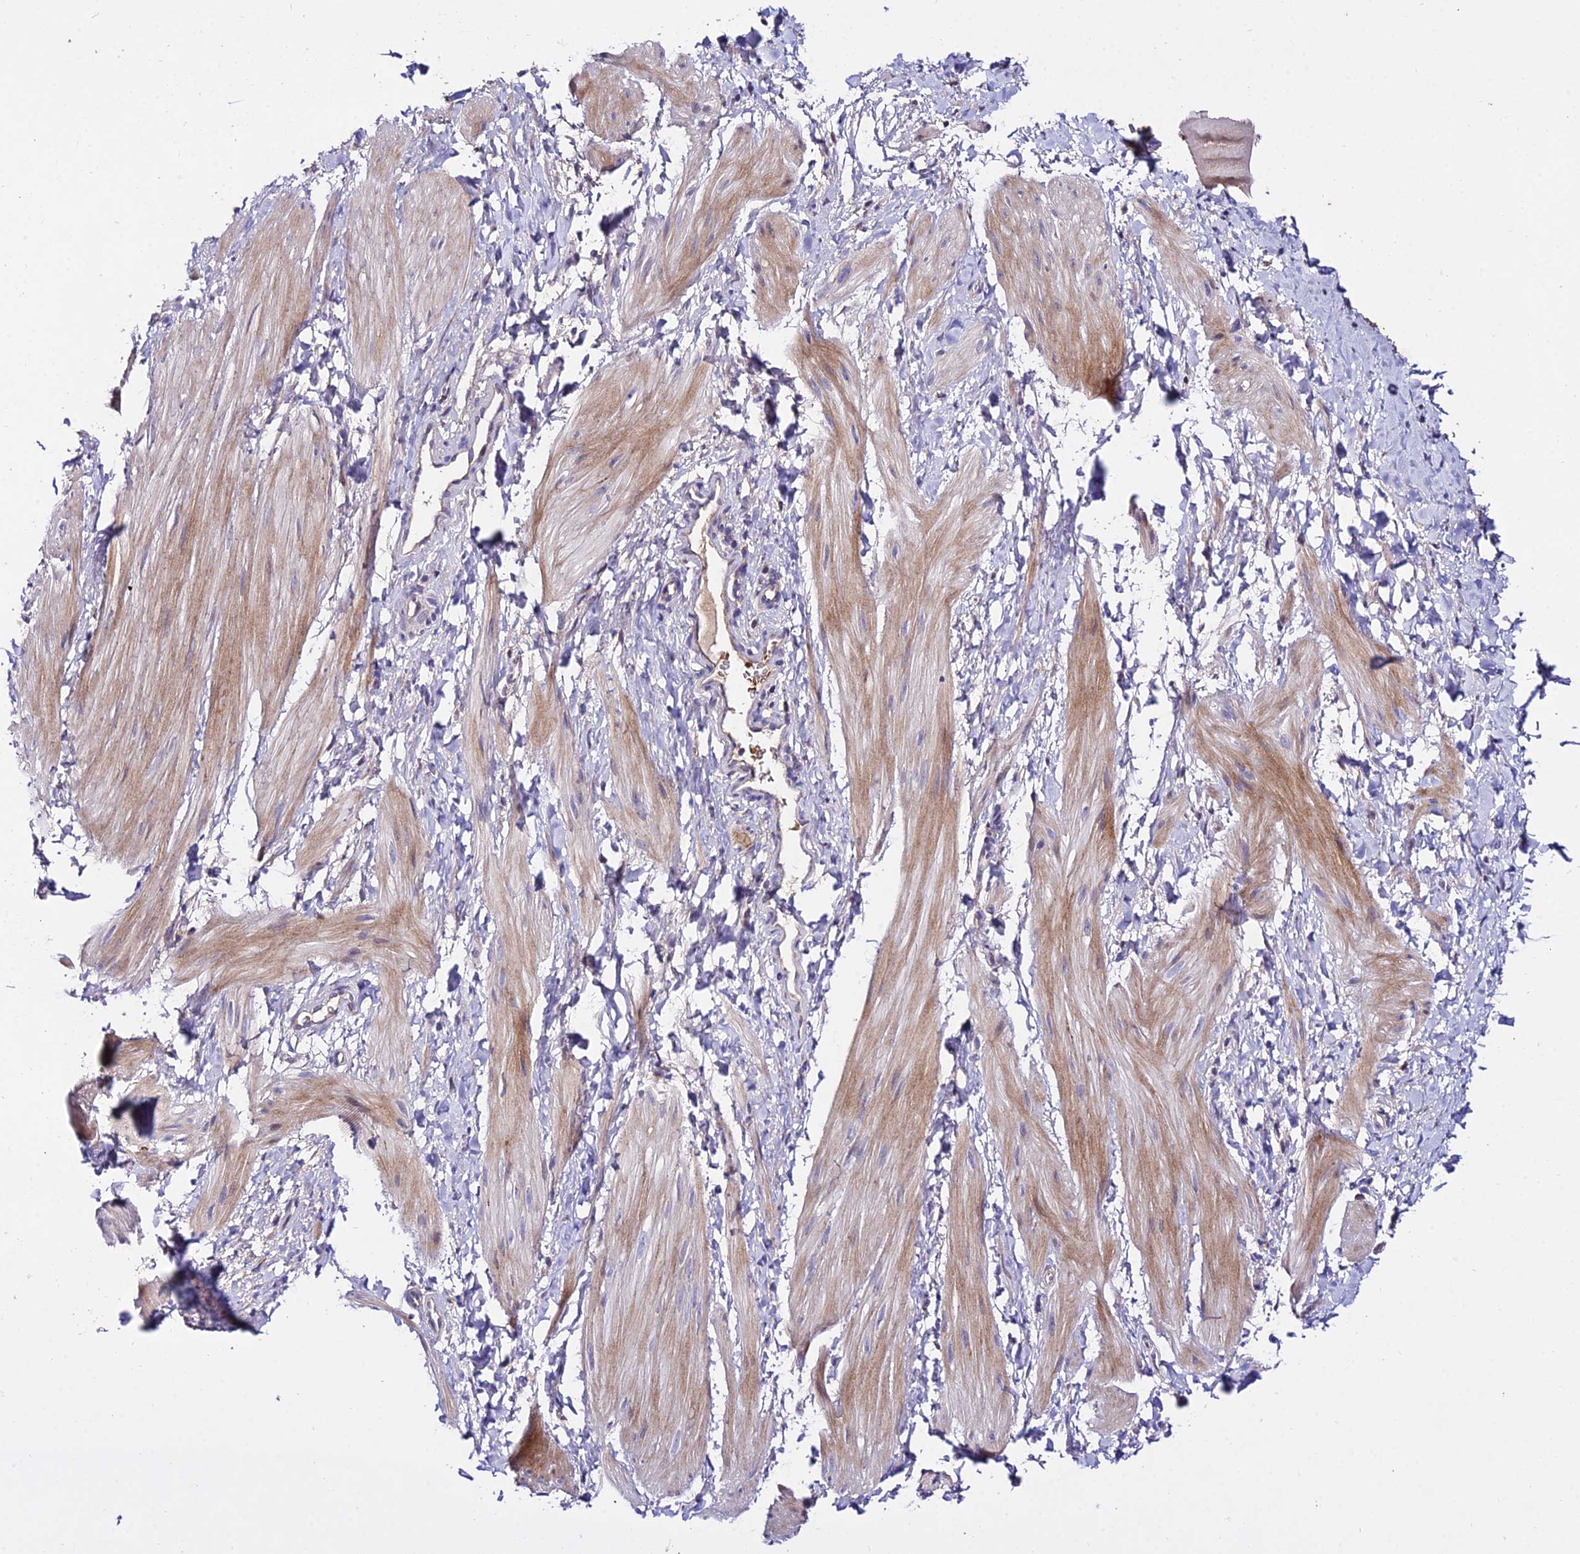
{"staining": {"intensity": "moderate", "quantity": "<25%", "location": "cytoplasmic/membranous"}, "tissue": "smooth muscle", "cell_type": "Smooth muscle cells", "image_type": "normal", "snomed": [{"axis": "morphology", "description": "Normal tissue, NOS"}, {"axis": "topography", "description": "Smooth muscle"}], "caption": "This is an image of immunohistochemistry (IHC) staining of unremarkable smooth muscle, which shows moderate positivity in the cytoplasmic/membranous of smooth muscle cells.", "gene": "WDR5B", "patient": {"sex": "male", "age": 16}}